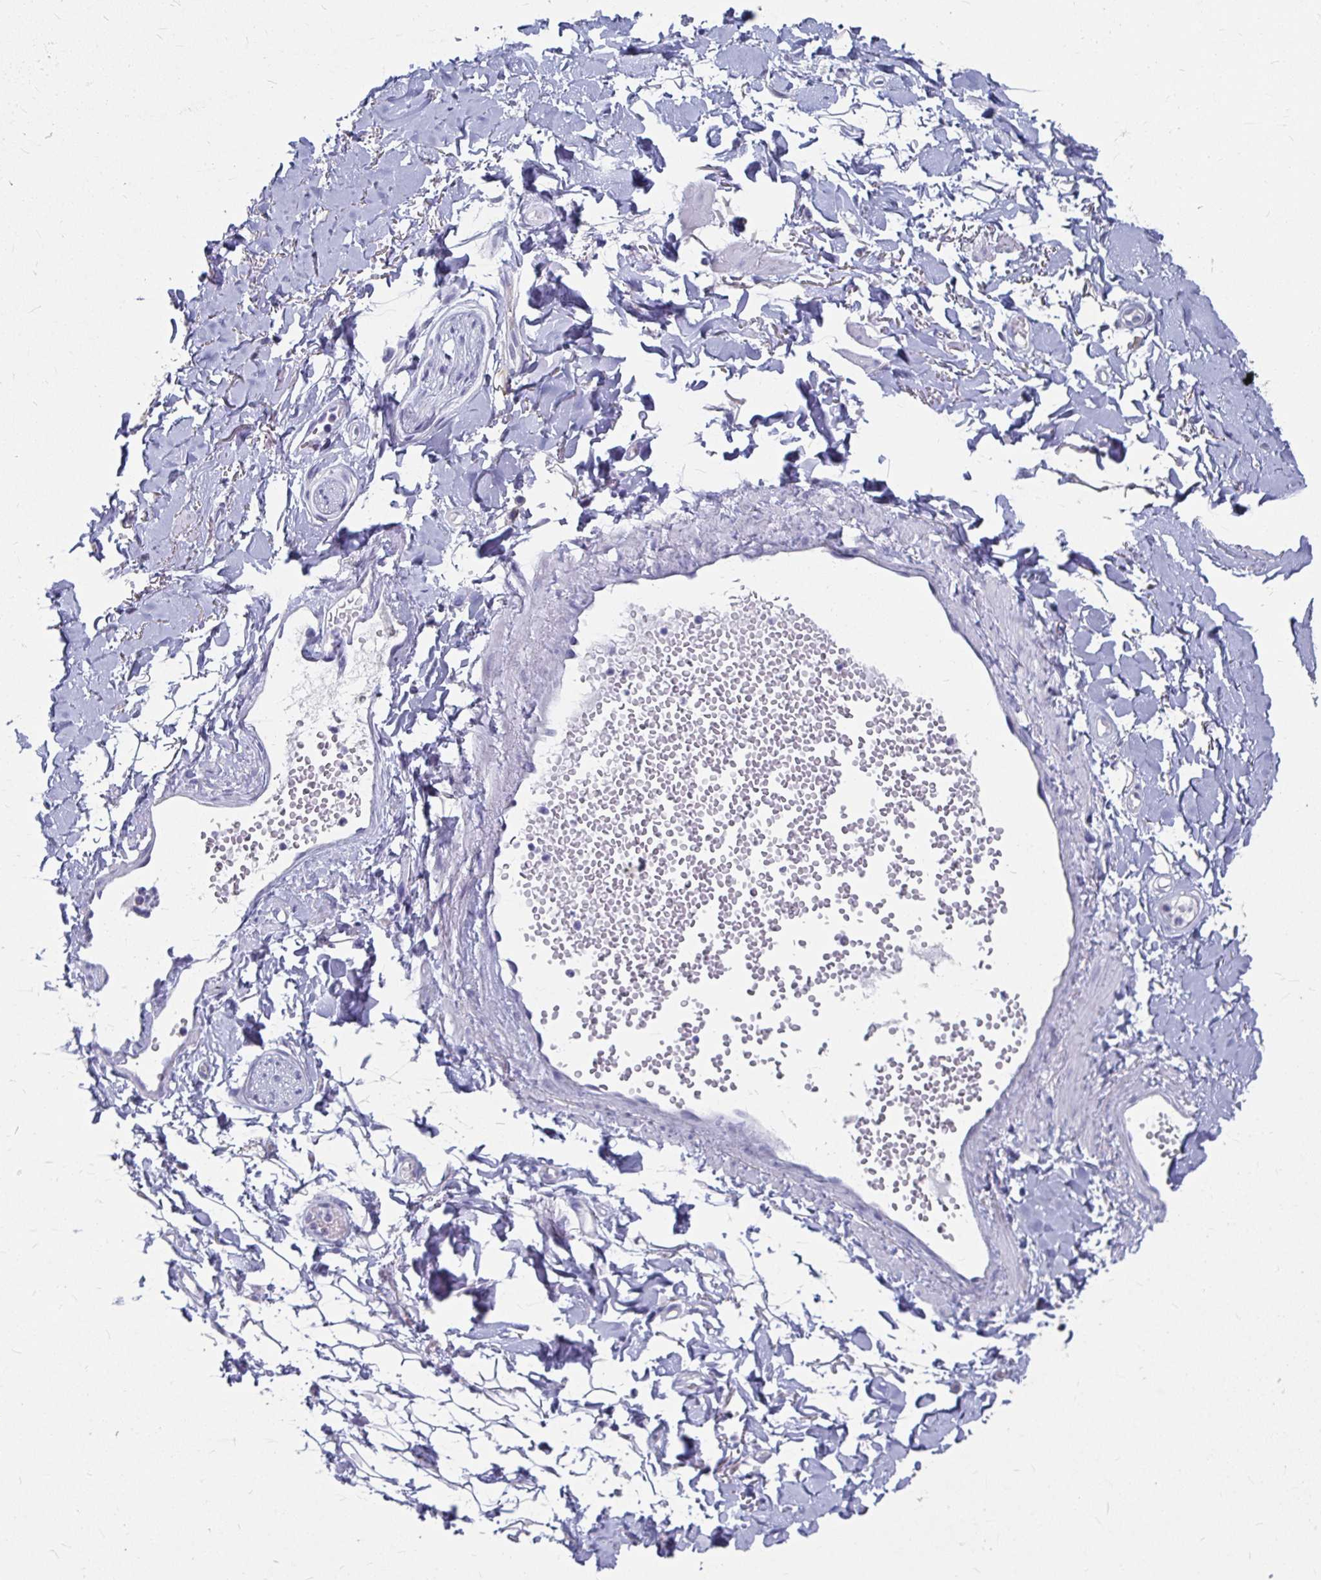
{"staining": {"intensity": "negative", "quantity": "none", "location": "none"}, "tissue": "adipose tissue", "cell_type": "Adipocytes", "image_type": "normal", "snomed": [{"axis": "morphology", "description": "Normal tissue, NOS"}, {"axis": "topography", "description": "Anal"}, {"axis": "topography", "description": "Peripheral nerve tissue"}], "caption": "Immunohistochemical staining of unremarkable human adipose tissue reveals no significant positivity in adipocytes. (Stains: DAB immunohistochemistry (IHC) with hematoxylin counter stain, Microscopy: brightfield microscopy at high magnification).", "gene": "CA9", "patient": {"sex": "male", "age": 78}}